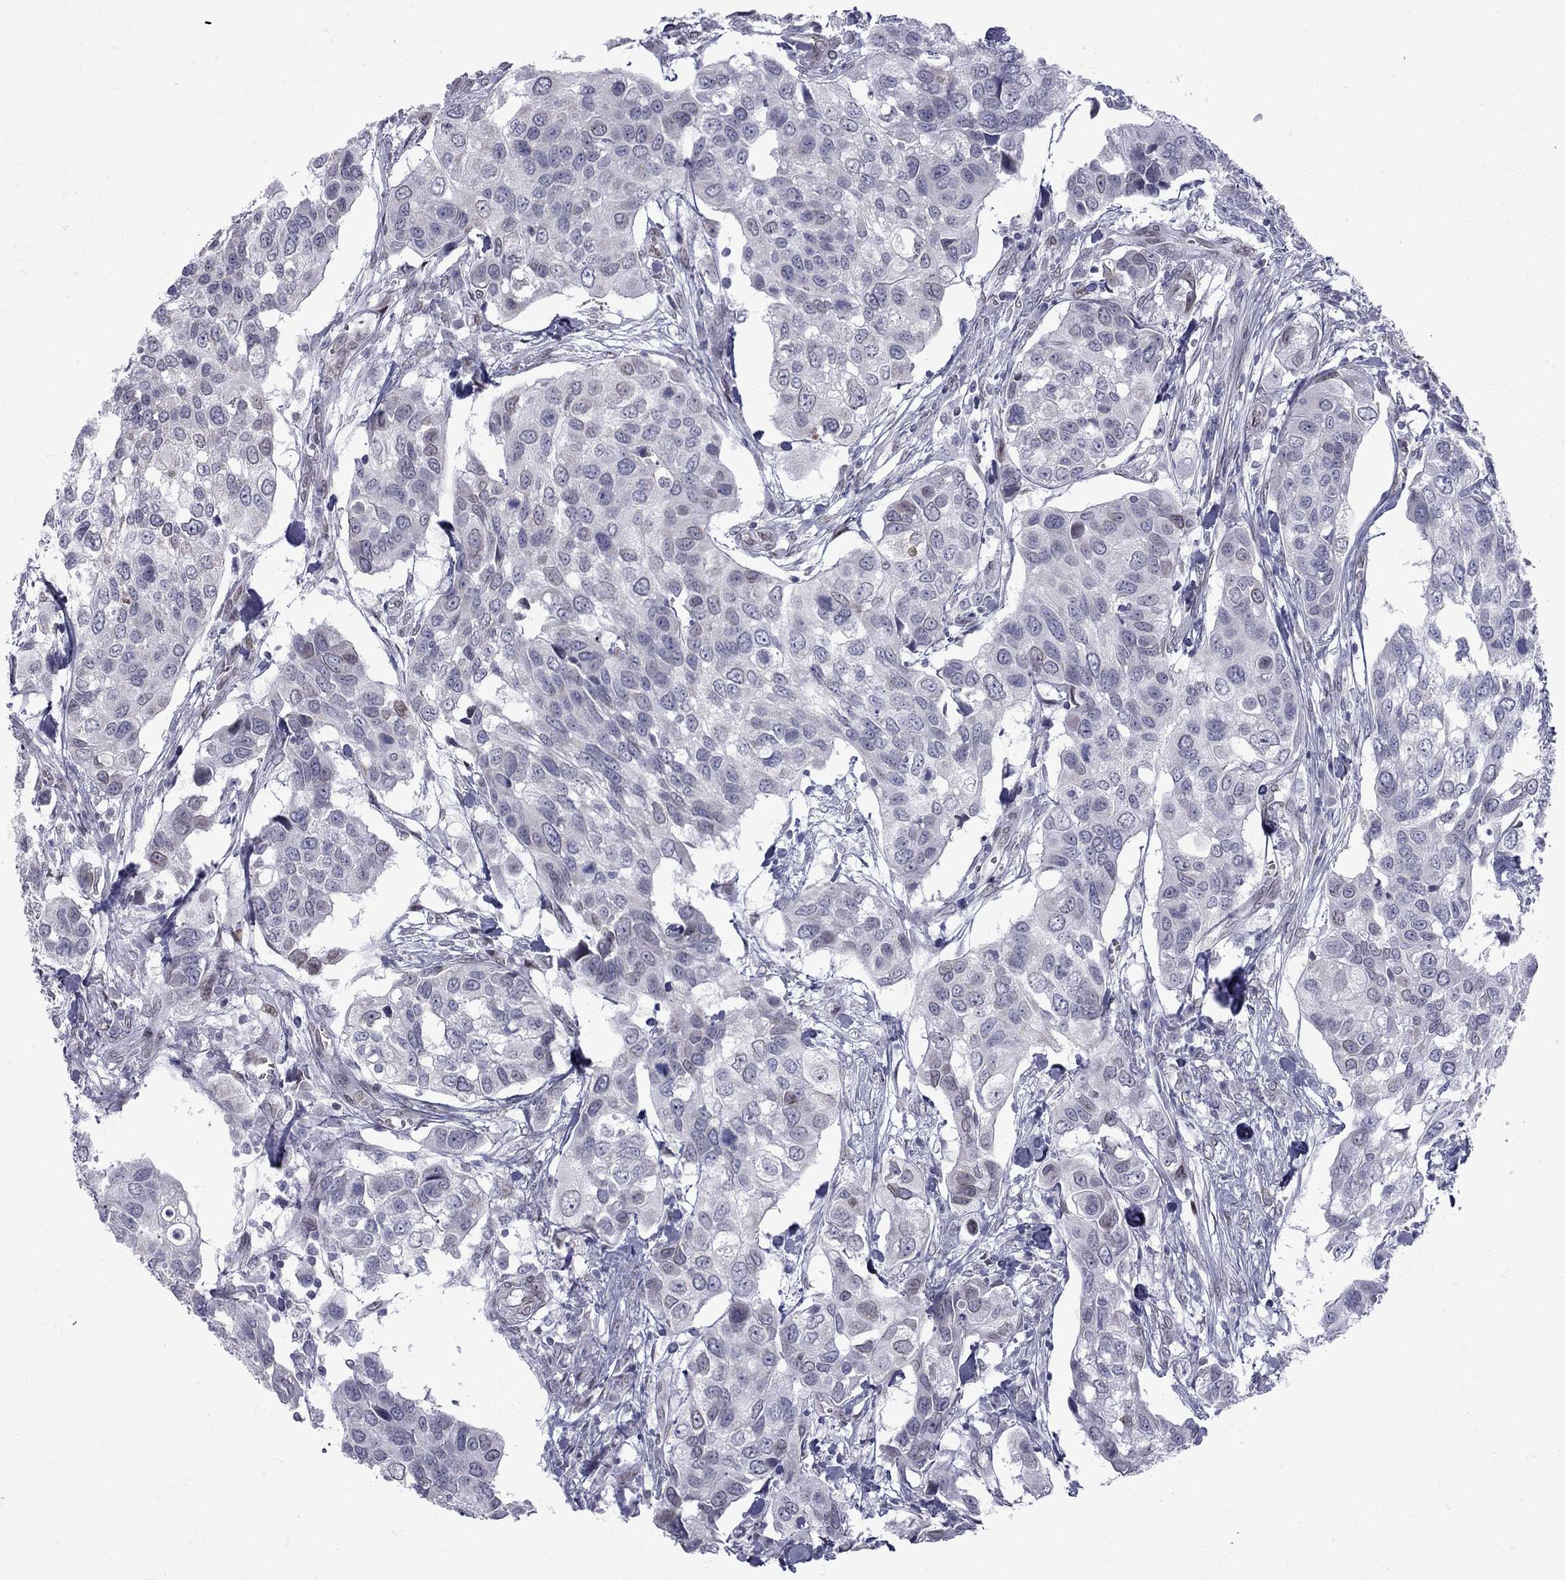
{"staining": {"intensity": "negative", "quantity": "none", "location": "none"}, "tissue": "urothelial cancer", "cell_type": "Tumor cells", "image_type": "cancer", "snomed": [{"axis": "morphology", "description": "Urothelial carcinoma, High grade"}, {"axis": "topography", "description": "Urinary bladder"}], "caption": "DAB immunohistochemical staining of urothelial cancer reveals no significant positivity in tumor cells. (DAB IHC, high magnification).", "gene": "CLTCL1", "patient": {"sex": "male", "age": 60}}